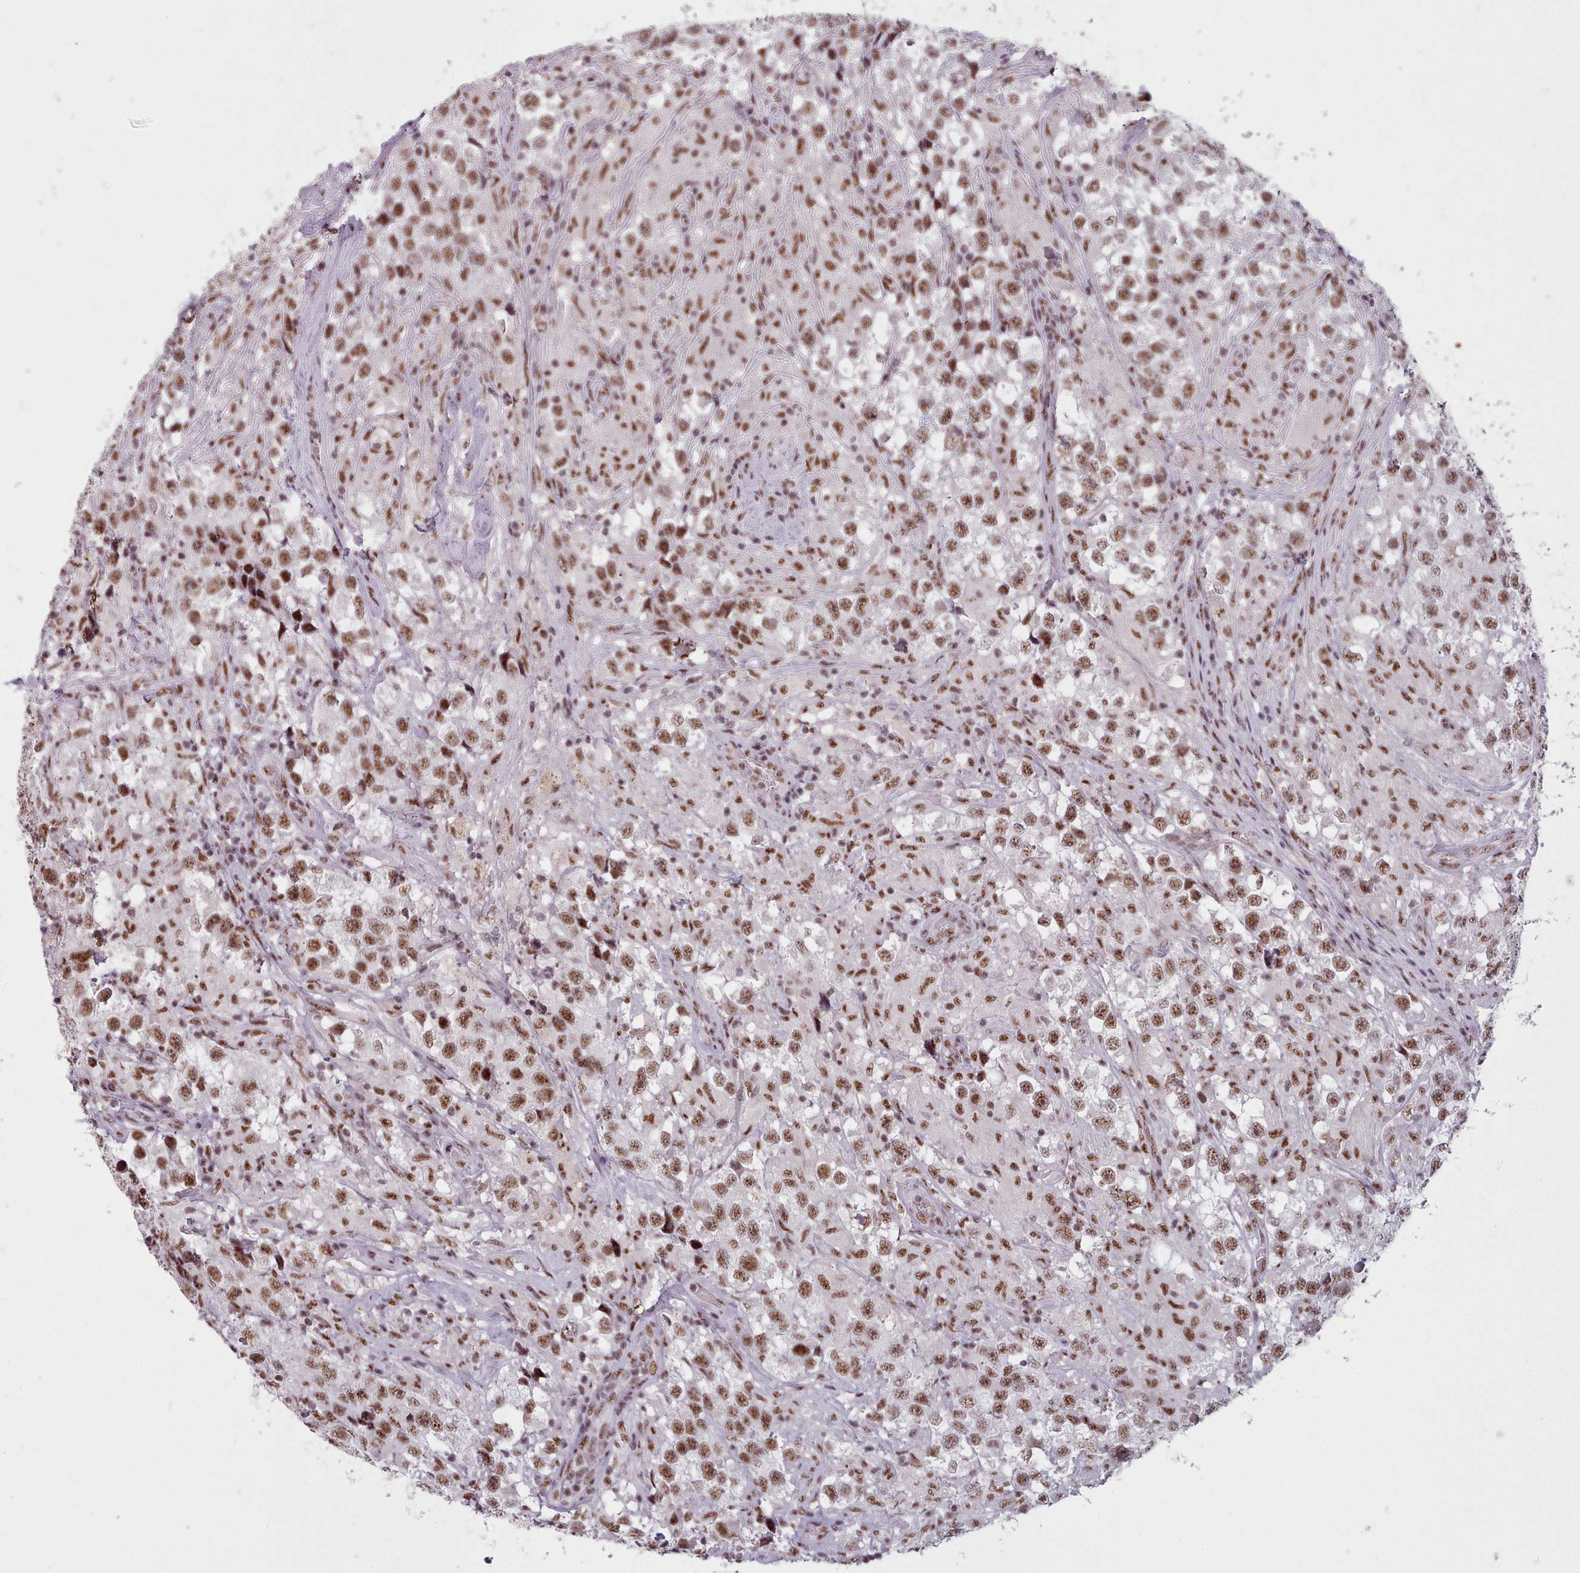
{"staining": {"intensity": "moderate", "quantity": ">75%", "location": "nuclear"}, "tissue": "testis cancer", "cell_type": "Tumor cells", "image_type": "cancer", "snomed": [{"axis": "morphology", "description": "Seminoma, NOS"}, {"axis": "topography", "description": "Testis"}], "caption": "This image reveals immunohistochemistry (IHC) staining of testis seminoma, with medium moderate nuclear positivity in approximately >75% of tumor cells.", "gene": "SRRM1", "patient": {"sex": "male", "age": 46}}